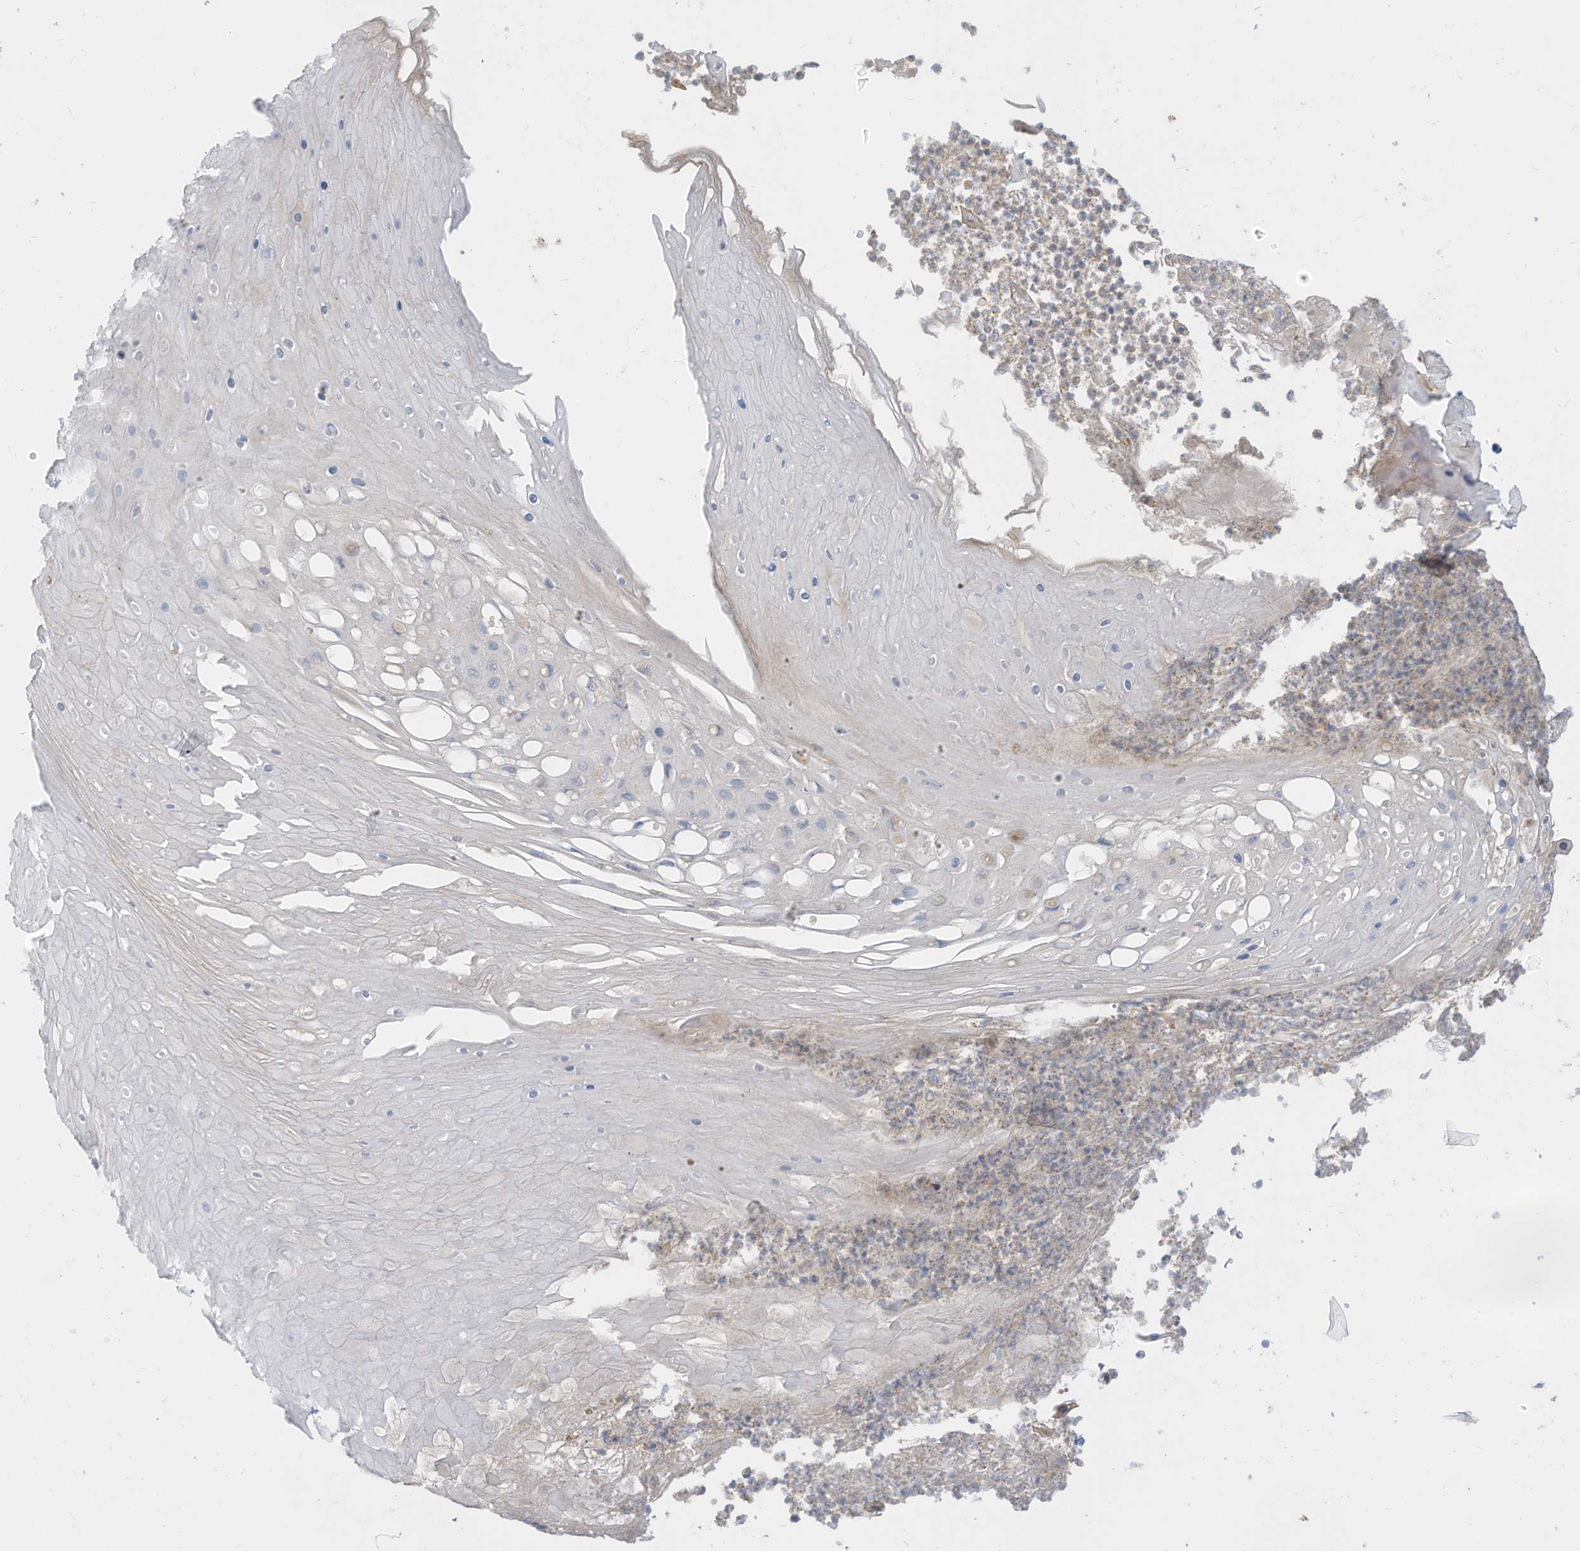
{"staining": {"intensity": "negative", "quantity": "none", "location": "none"}, "tissue": "skin cancer", "cell_type": "Tumor cells", "image_type": "cancer", "snomed": [{"axis": "morphology", "description": "Squamous cell carcinoma, NOS"}, {"axis": "topography", "description": "Skin"}], "caption": "This is an immunohistochemistry photomicrograph of human skin squamous cell carcinoma. There is no staining in tumor cells.", "gene": "LRRN2", "patient": {"sex": "female", "age": 88}}